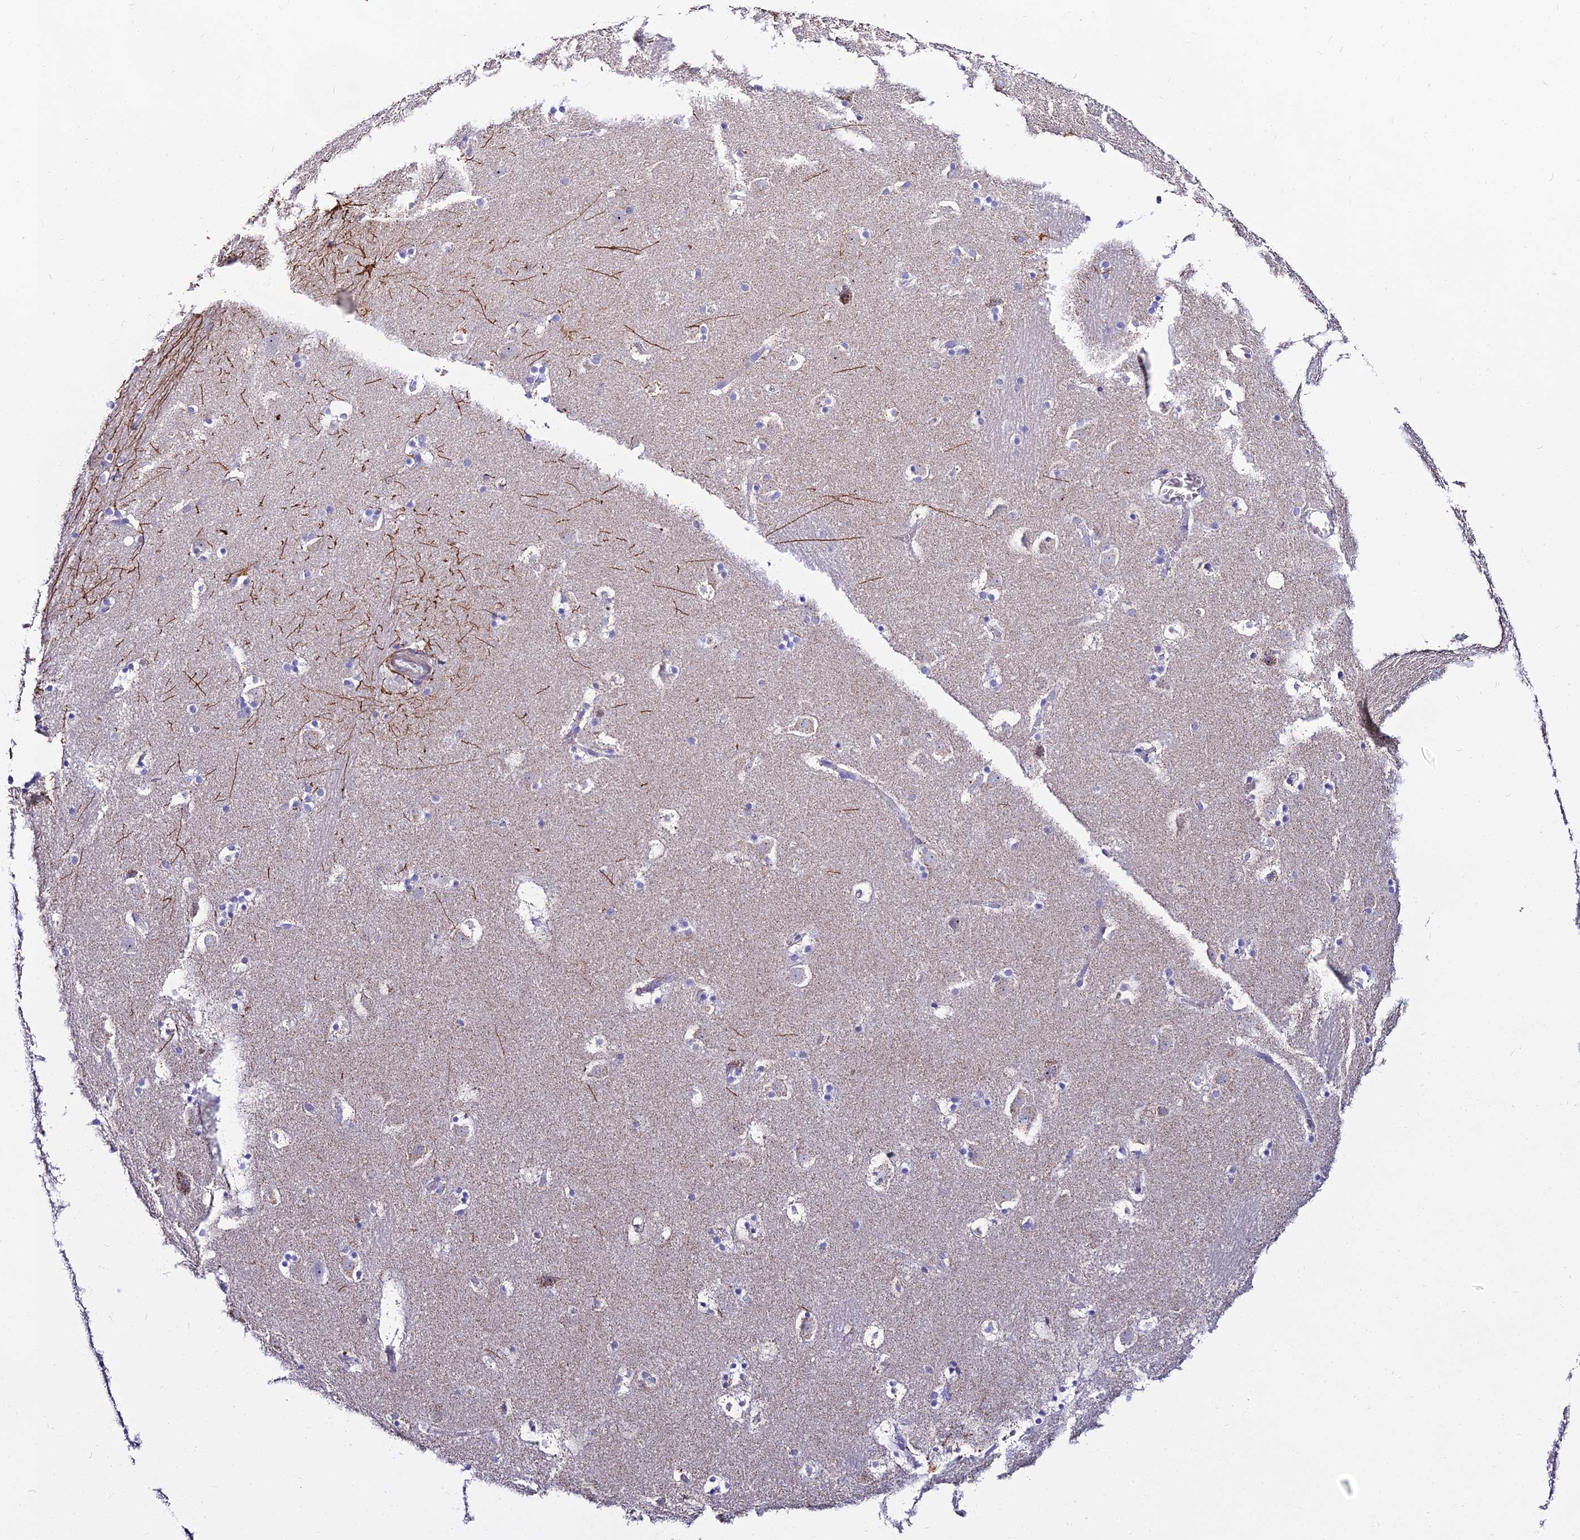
{"staining": {"intensity": "moderate", "quantity": "<25%", "location": "cytoplasmic/membranous"}, "tissue": "caudate", "cell_type": "Glial cells", "image_type": "normal", "snomed": [{"axis": "morphology", "description": "Normal tissue, NOS"}, {"axis": "topography", "description": "Lateral ventricle wall"}], "caption": "DAB immunohistochemical staining of normal caudate displays moderate cytoplasmic/membranous protein staining in approximately <25% of glial cells. (DAB IHC with brightfield microscopy, high magnification).", "gene": "DLX1", "patient": {"sex": "male", "age": 45}}